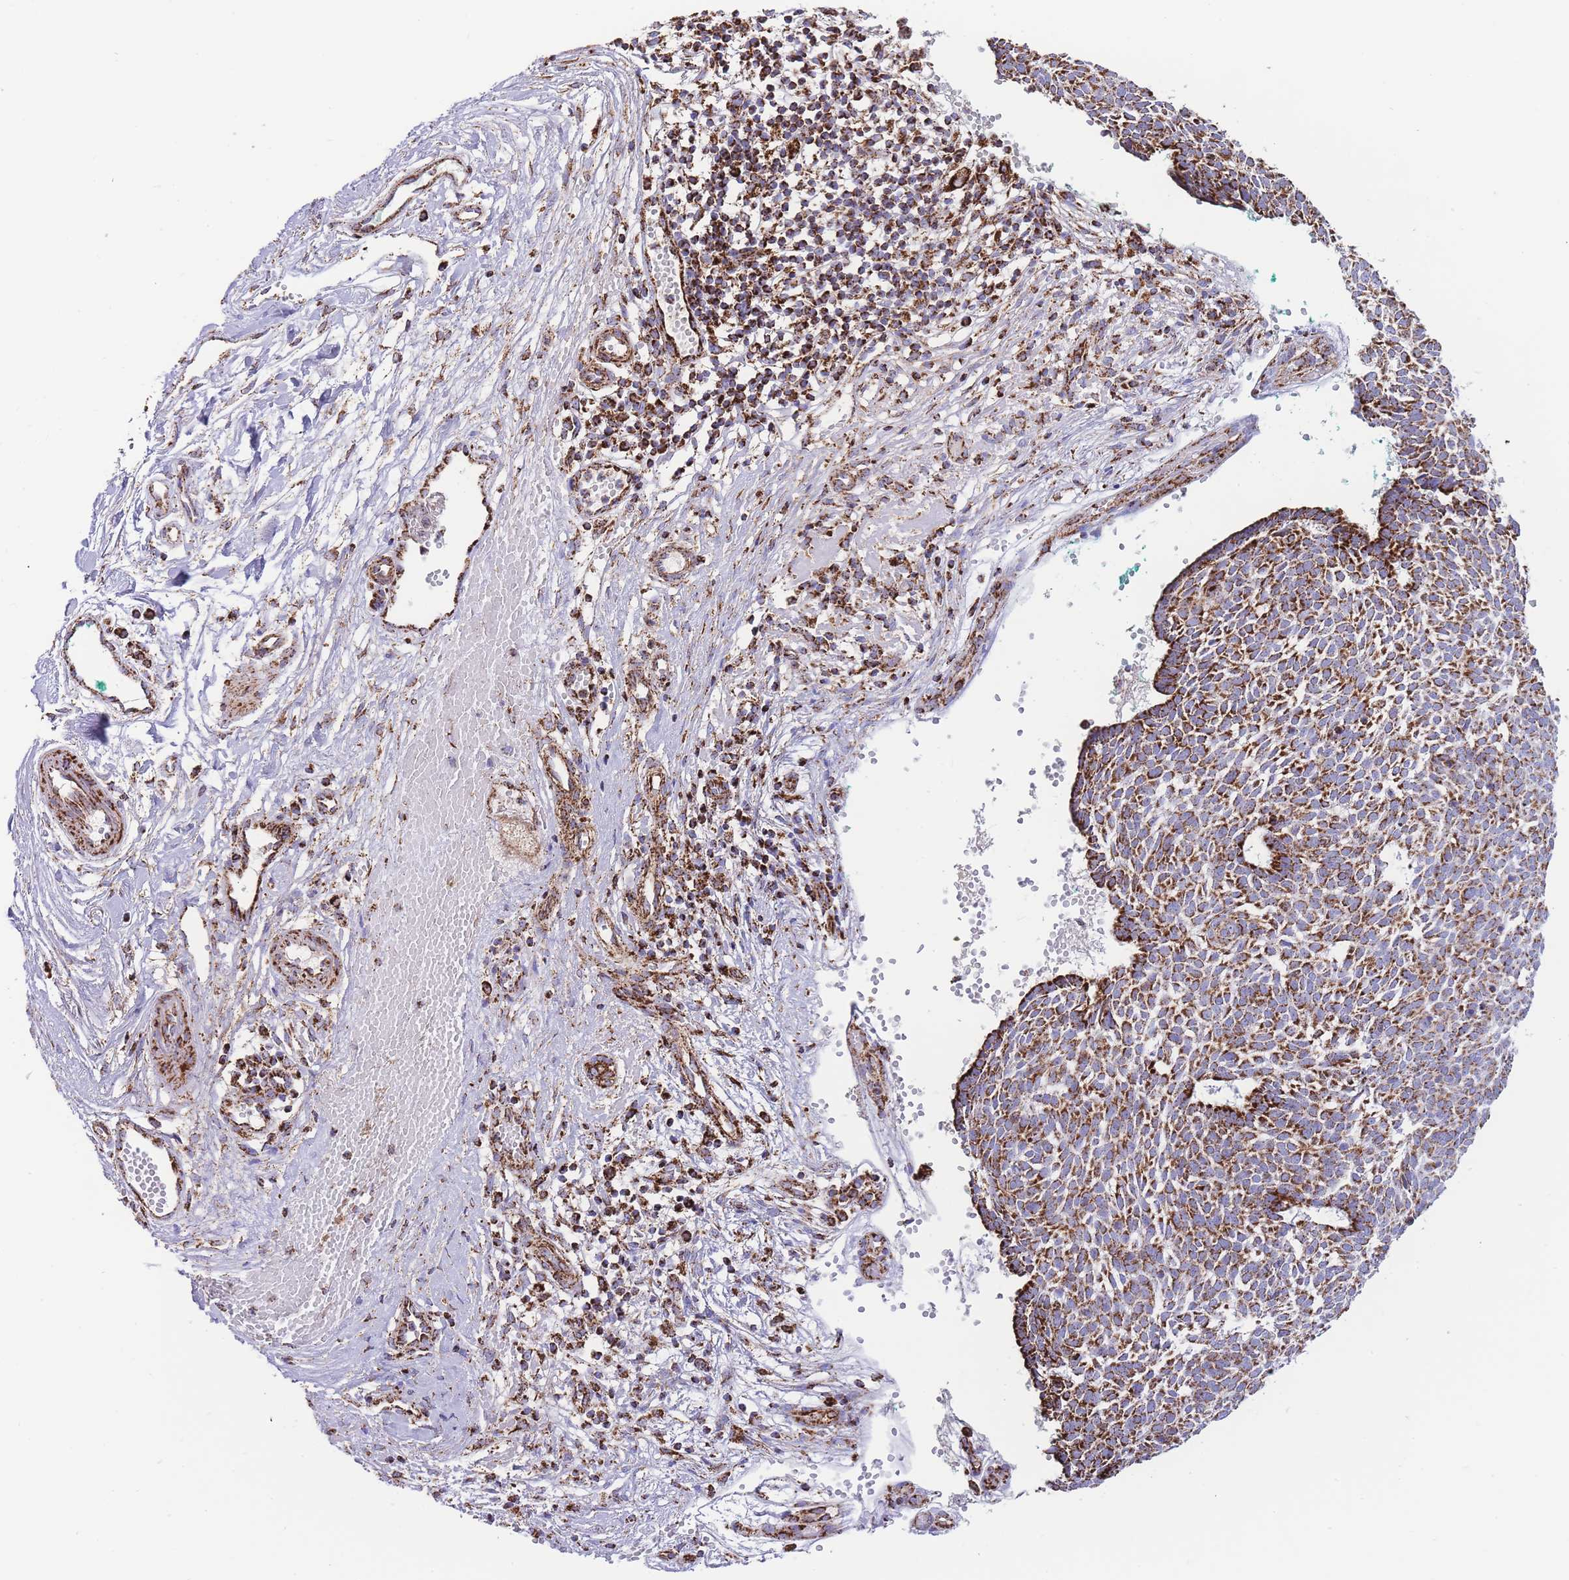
{"staining": {"intensity": "strong", "quantity": ">75%", "location": "cytoplasmic/membranous"}, "tissue": "skin cancer", "cell_type": "Tumor cells", "image_type": "cancer", "snomed": [{"axis": "morphology", "description": "Basal cell carcinoma"}, {"axis": "topography", "description": "Skin"}], "caption": "Immunohistochemical staining of skin cancer (basal cell carcinoma) shows high levels of strong cytoplasmic/membranous protein staining in about >75% of tumor cells.", "gene": "GSTM1", "patient": {"sex": "male", "age": 61}}